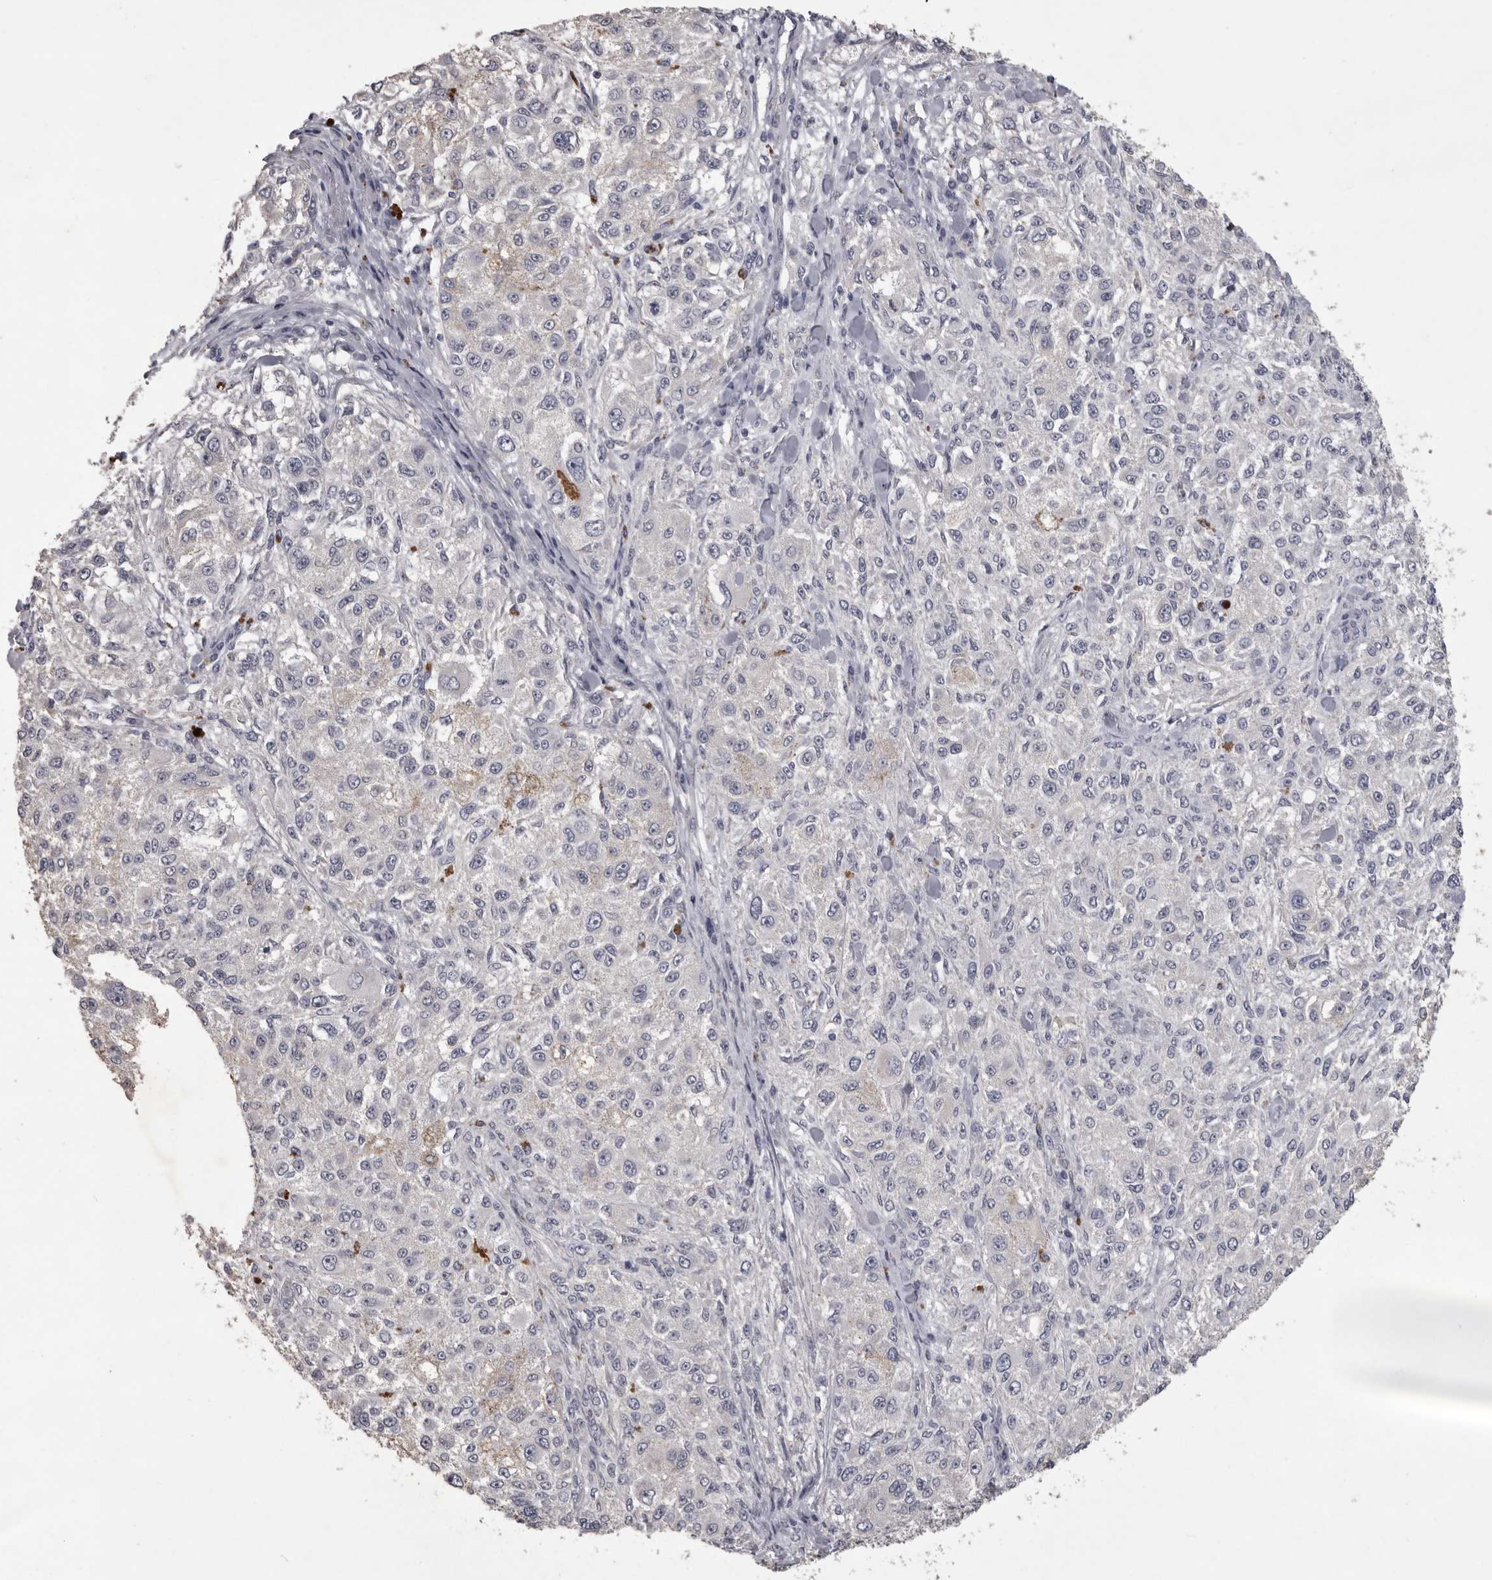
{"staining": {"intensity": "negative", "quantity": "none", "location": "none"}, "tissue": "melanoma", "cell_type": "Tumor cells", "image_type": "cancer", "snomed": [{"axis": "morphology", "description": "Necrosis, NOS"}, {"axis": "morphology", "description": "Malignant melanoma, NOS"}, {"axis": "topography", "description": "Skin"}], "caption": "The immunohistochemistry (IHC) micrograph has no significant expression in tumor cells of melanoma tissue.", "gene": "NKAIN4", "patient": {"sex": "female", "age": 87}}